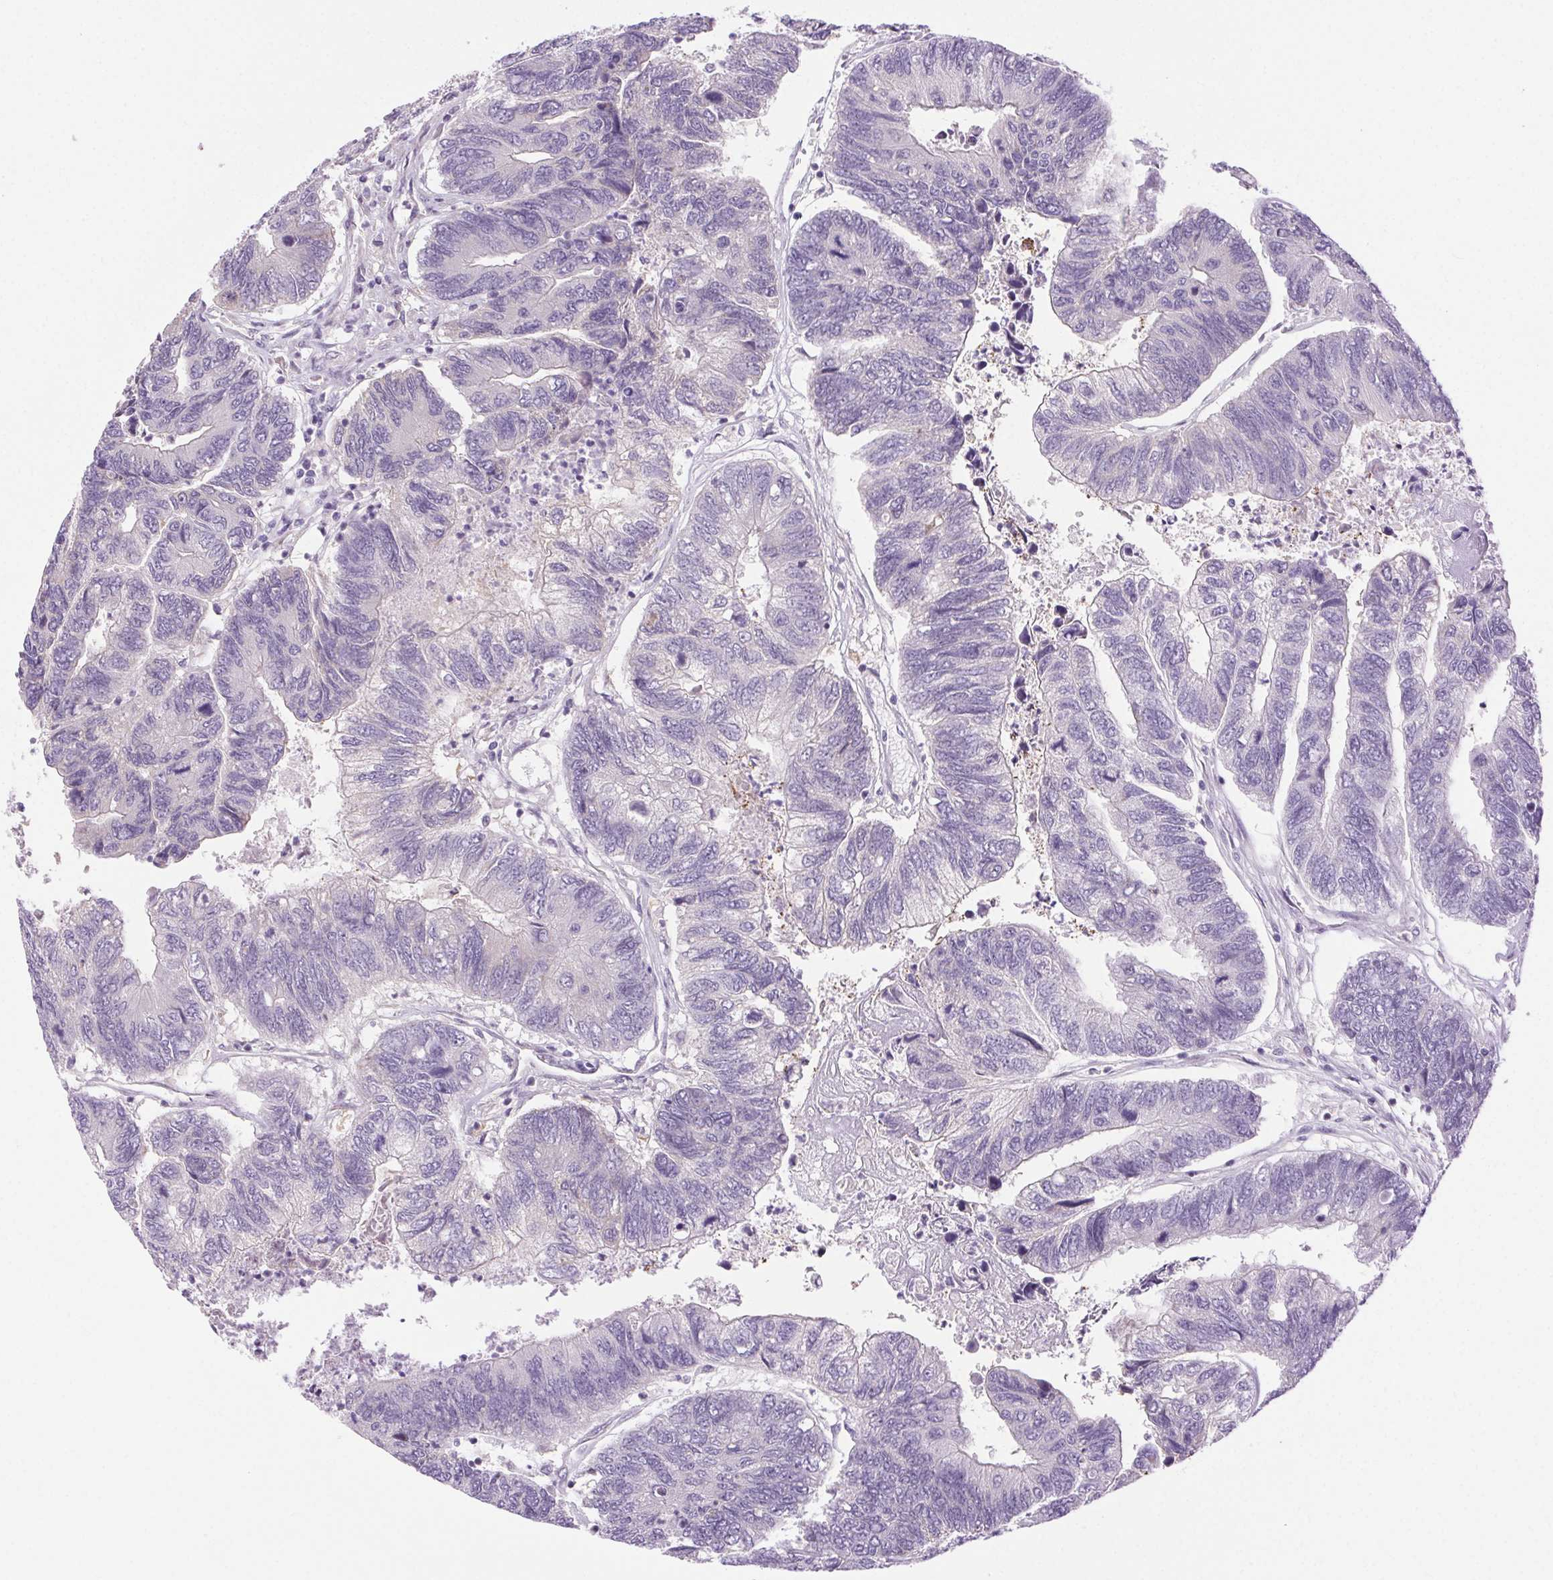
{"staining": {"intensity": "negative", "quantity": "none", "location": "none"}, "tissue": "colorectal cancer", "cell_type": "Tumor cells", "image_type": "cancer", "snomed": [{"axis": "morphology", "description": "Adenocarcinoma, NOS"}, {"axis": "topography", "description": "Colon"}], "caption": "The immunohistochemistry (IHC) histopathology image has no significant positivity in tumor cells of colorectal adenocarcinoma tissue.", "gene": "SYT11", "patient": {"sex": "female", "age": 67}}